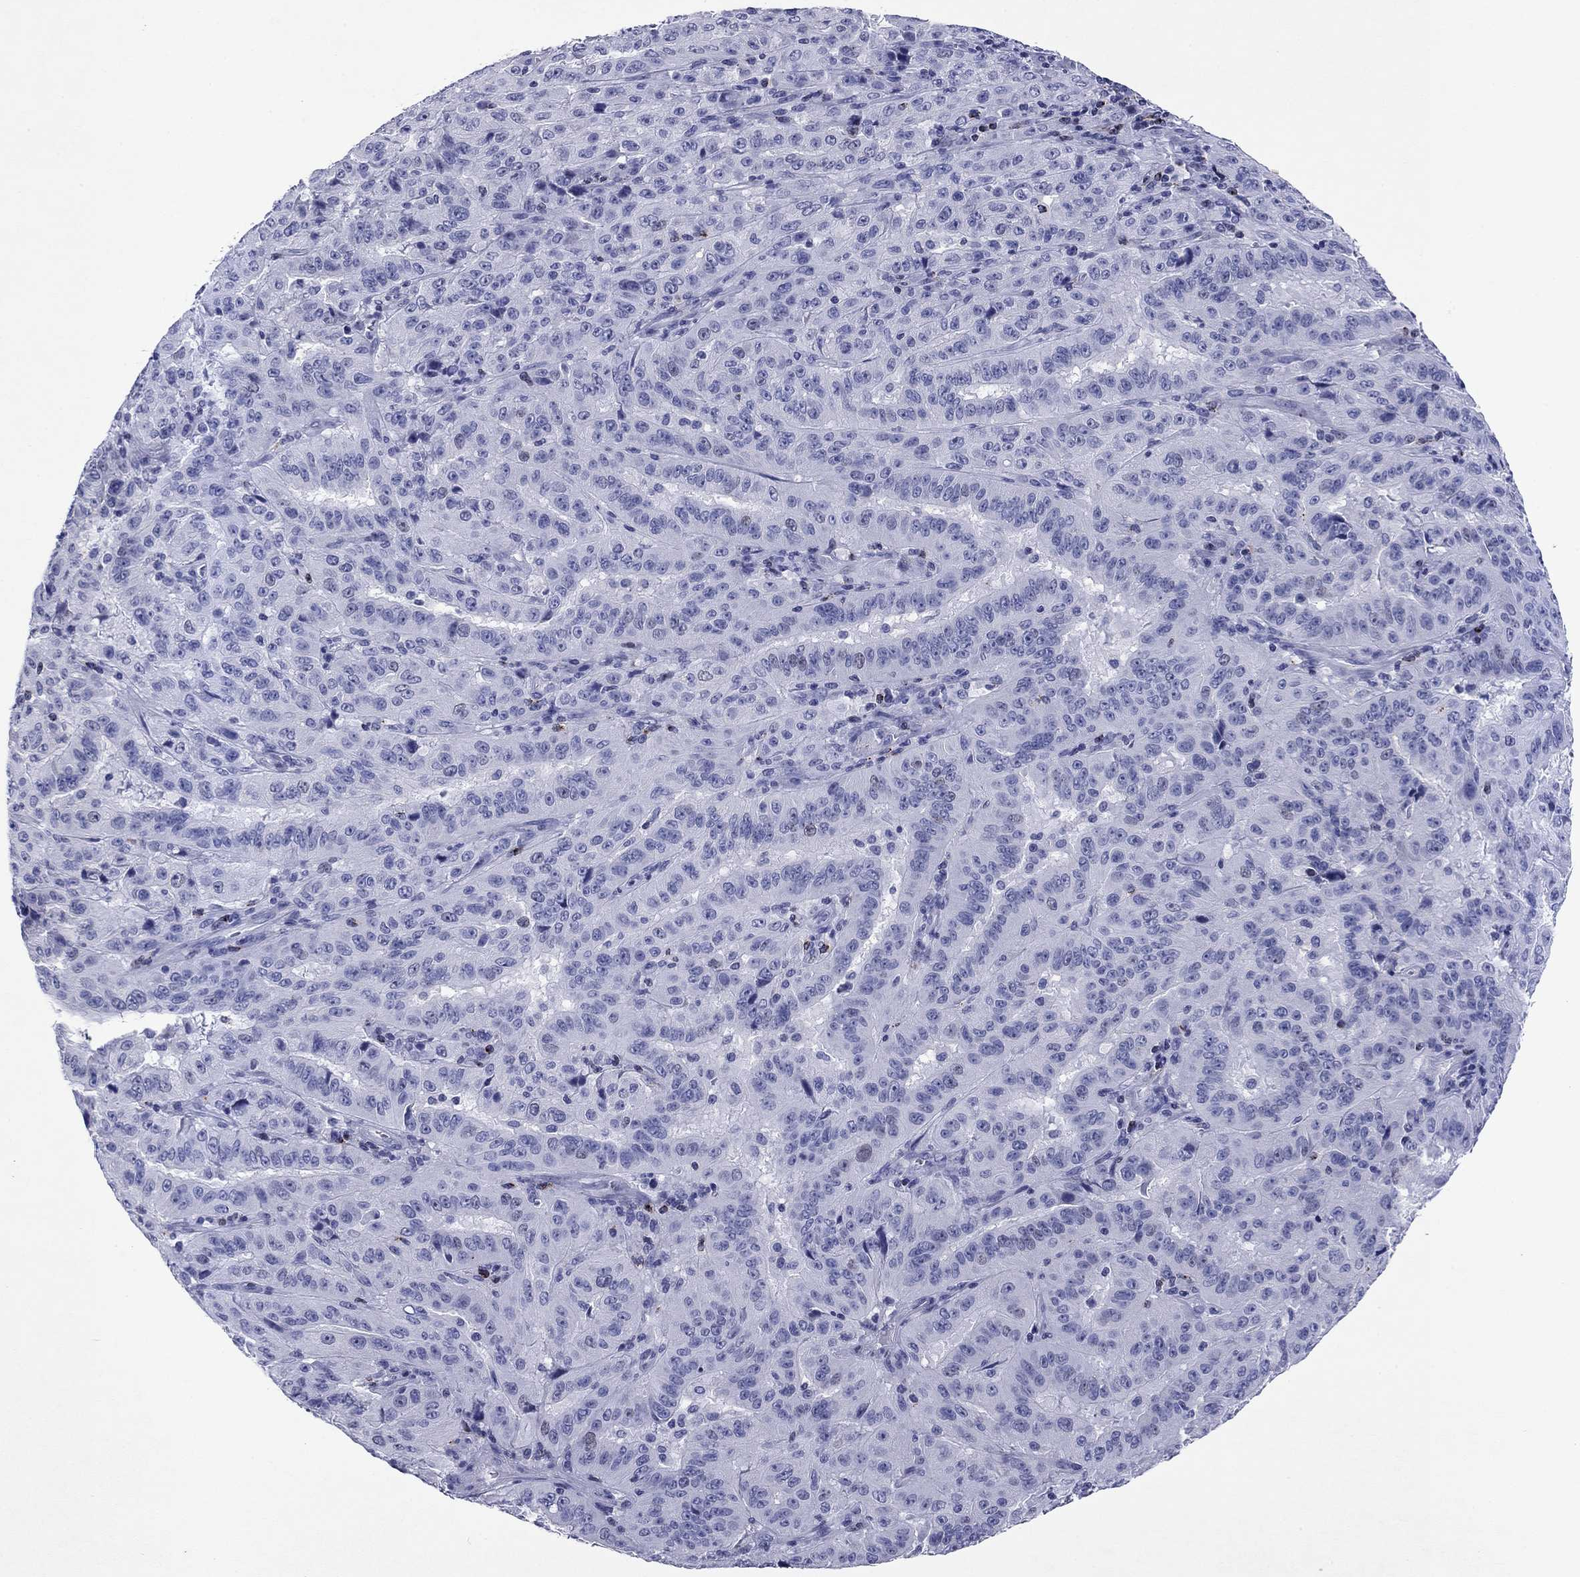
{"staining": {"intensity": "negative", "quantity": "none", "location": "none"}, "tissue": "pancreatic cancer", "cell_type": "Tumor cells", "image_type": "cancer", "snomed": [{"axis": "morphology", "description": "Adenocarcinoma, NOS"}, {"axis": "topography", "description": "Pancreas"}], "caption": "This is an immunohistochemistry (IHC) image of human pancreatic cancer (adenocarcinoma). There is no expression in tumor cells.", "gene": "GZMK", "patient": {"sex": "male", "age": 63}}